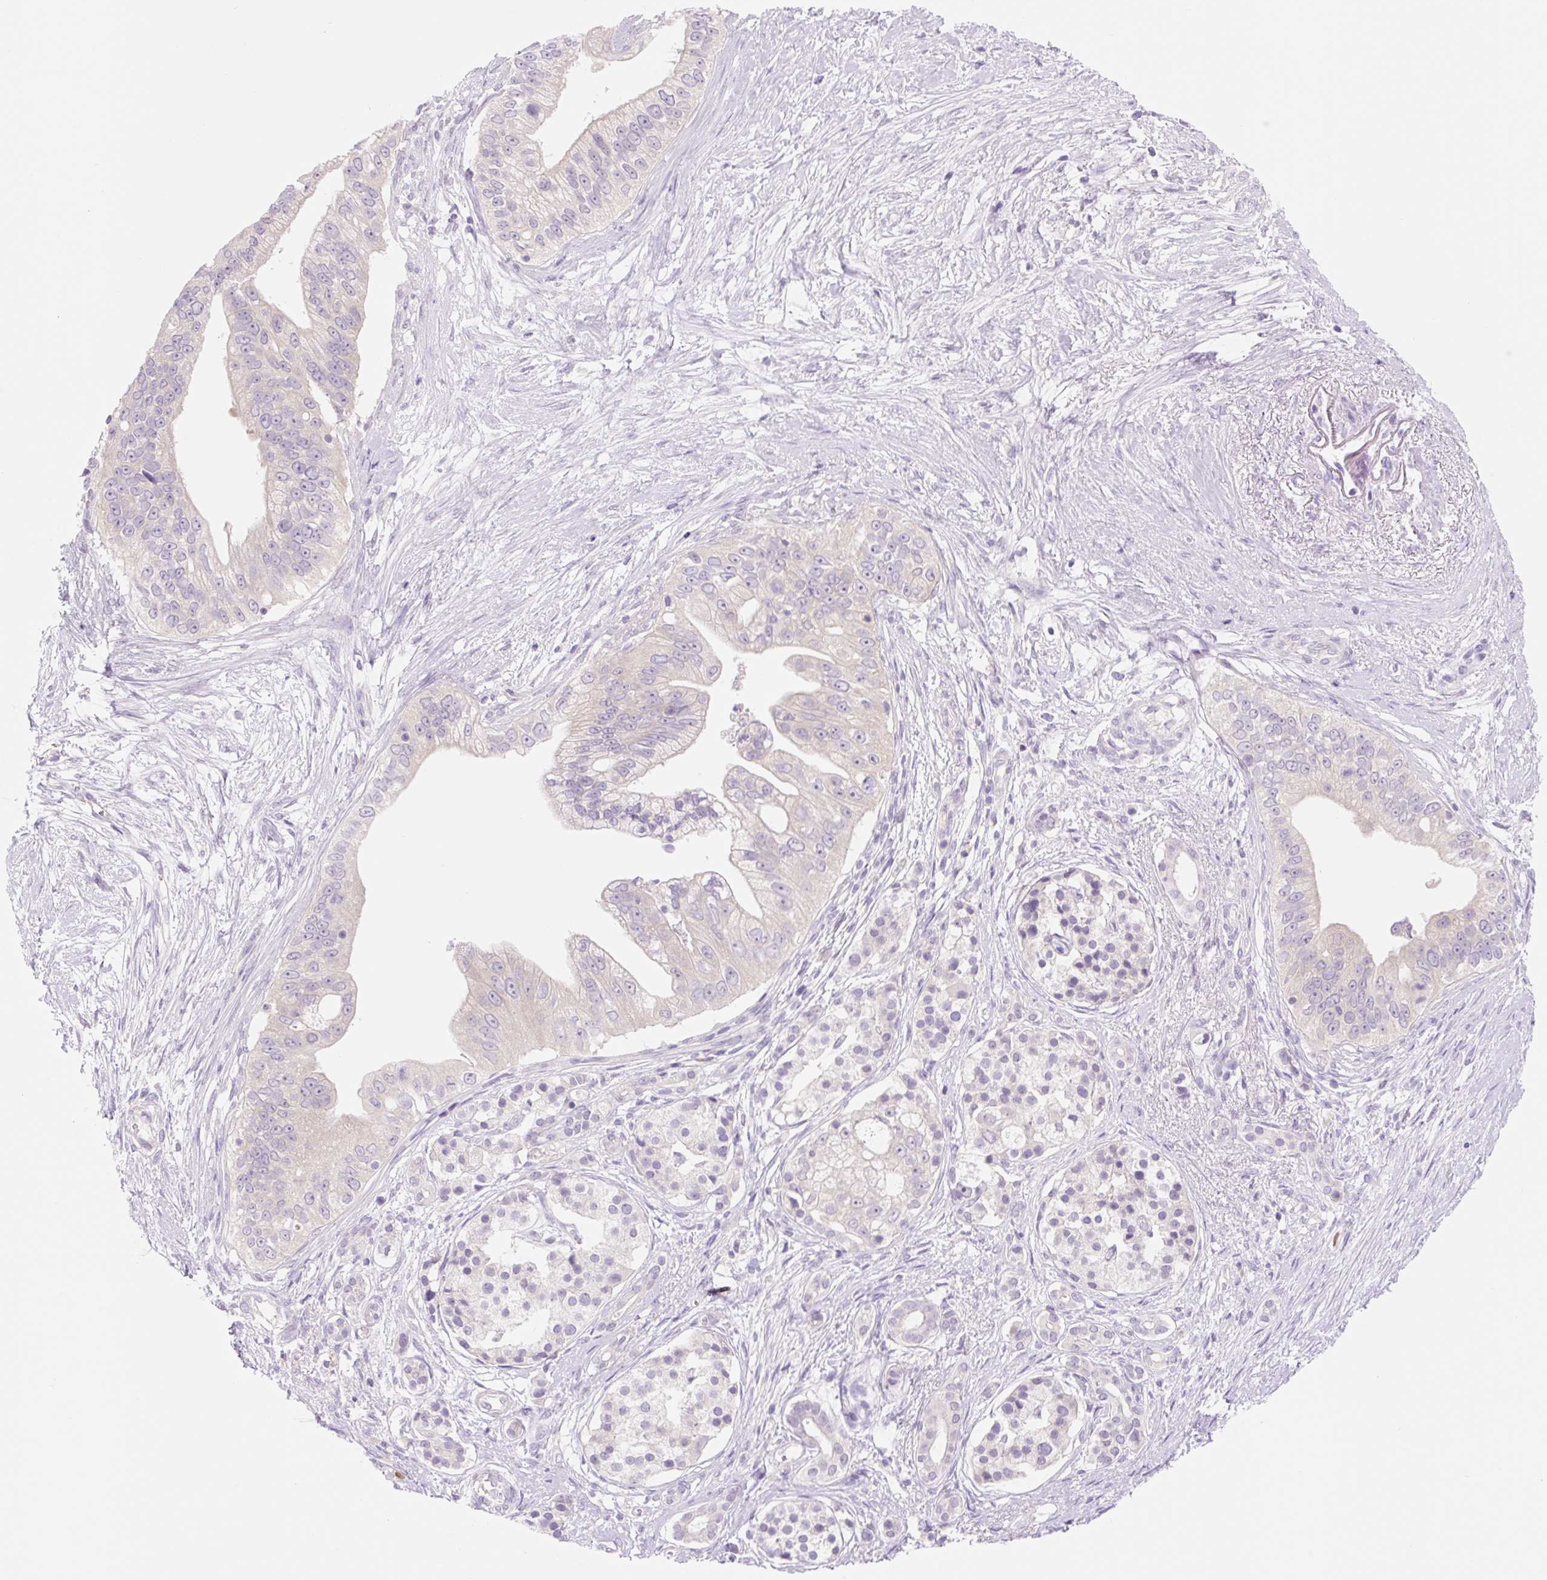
{"staining": {"intensity": "negative", "quantity": "none", "location": "none"}, "tissue": "pancreatic cancer", "cell_type": "Tumor cells", "image_type": "cancer", "snomed": [{"axis": "morphology", "description": "Adenocarcinoma, NOS"}, {"axis": "topography", "description": "Pancreas"}], "caption": "Immunohistochemistry (IHC) histopathology image of pancreatic adenocarcinoma stained for a protein (brown), which exhibits no positivity in tumor cells.", "gene": "CELF6", "patient": {"sex": "male", "age": 70}}